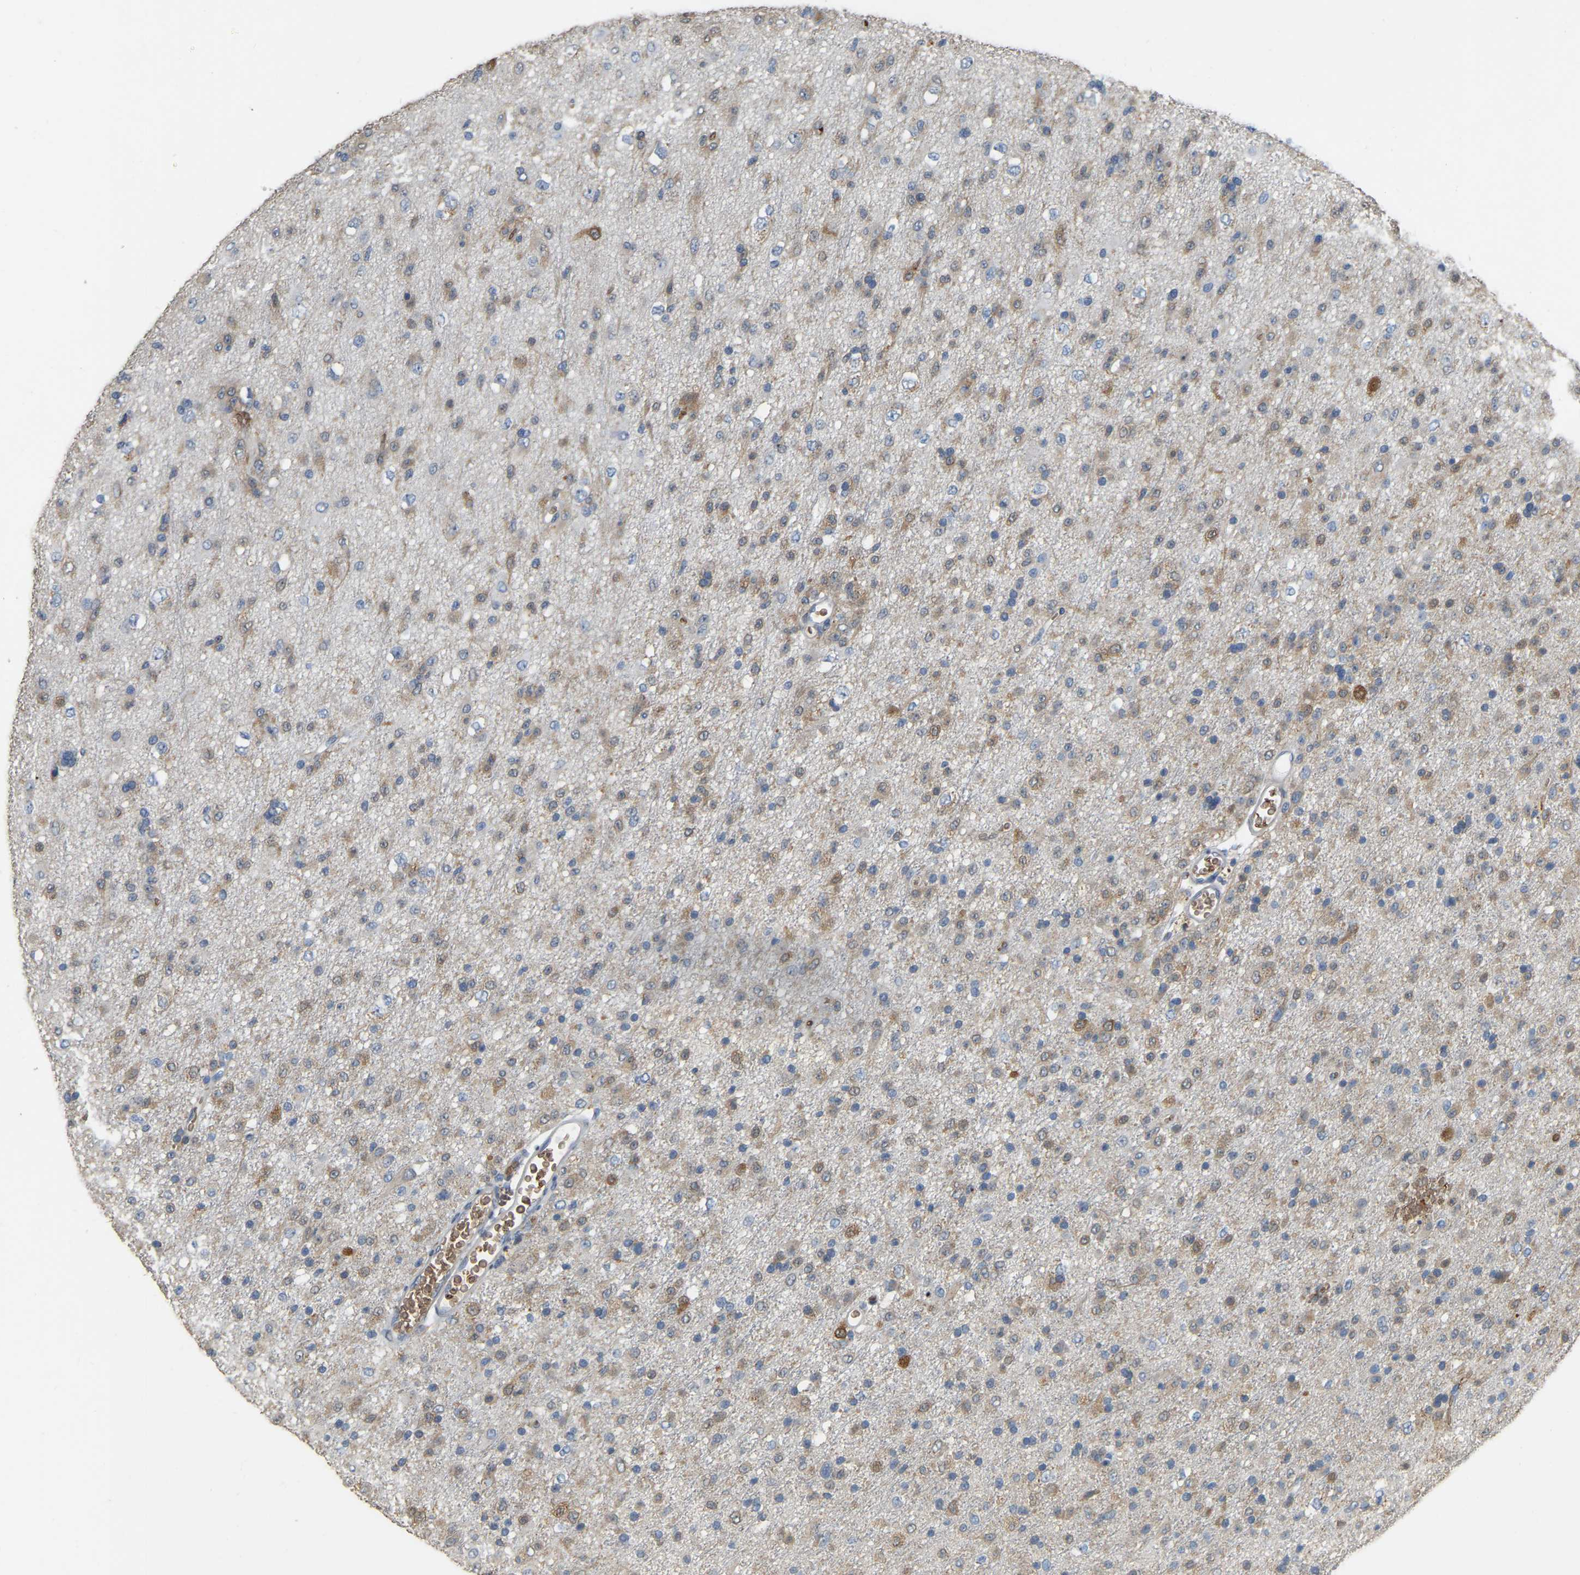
{"staining": {"intensity": "weak", "quantity": ">75%", "location": "cytoplasmic/membranous"}, "tissue": "glioma", "cell_type": "Tumor cells", "image_type": "cancer", "snomed": [{"axis": "morphology", "description": "Glioma, malignant, Low grade"}, {"axis": "topography", "description": "Brain"}], "caption": "Glioma stained with a brown dye exhibits weak cytoplasmic/membranous positive staining in about >75% of tumor cells.", "gene": "CFAP298", "patient": {"sex": "male", "age": 65}}